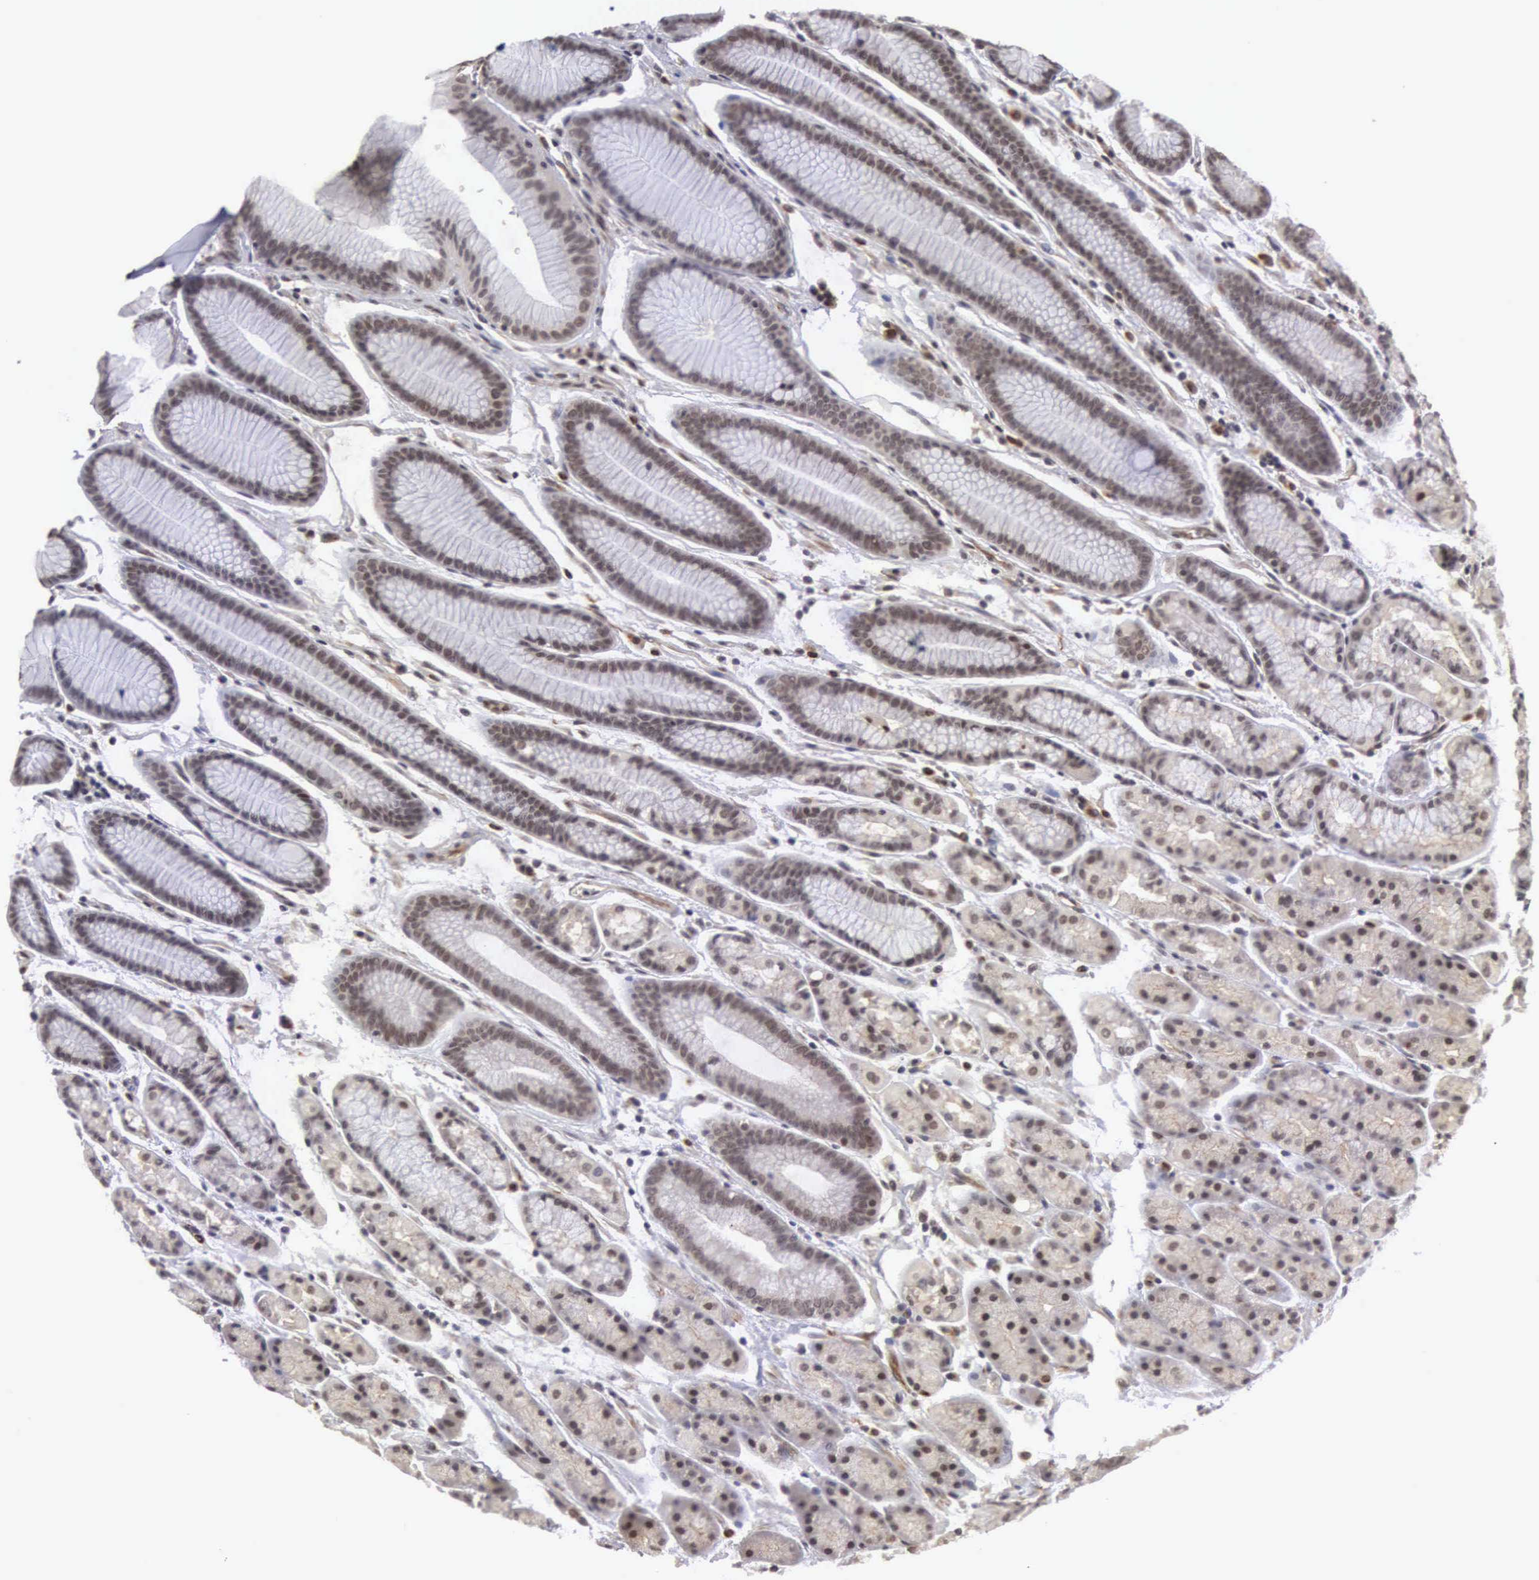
{"staining": {"intensity": "moderate", "quantity": ">75%", "location": "cytoplasmic/membranous,nuclear"}, "tissue": "stomach", "cell_type": "Glandular cells", "image_type": "normal", "snomed": [{"axis": "morphology", "description": "Normal tissue, NOS"}, {"axis": "topography", "description": "Stomach, upper"}], "caption": "This is a histology image of immunohistochemistry (IHC) staining of normal stomach, which shows moderate expression in the cytoplasmic/membranous,nuclear of glandular cells.", "gene": "MORC2", "patient": {"sex": "male", "age": 72}}